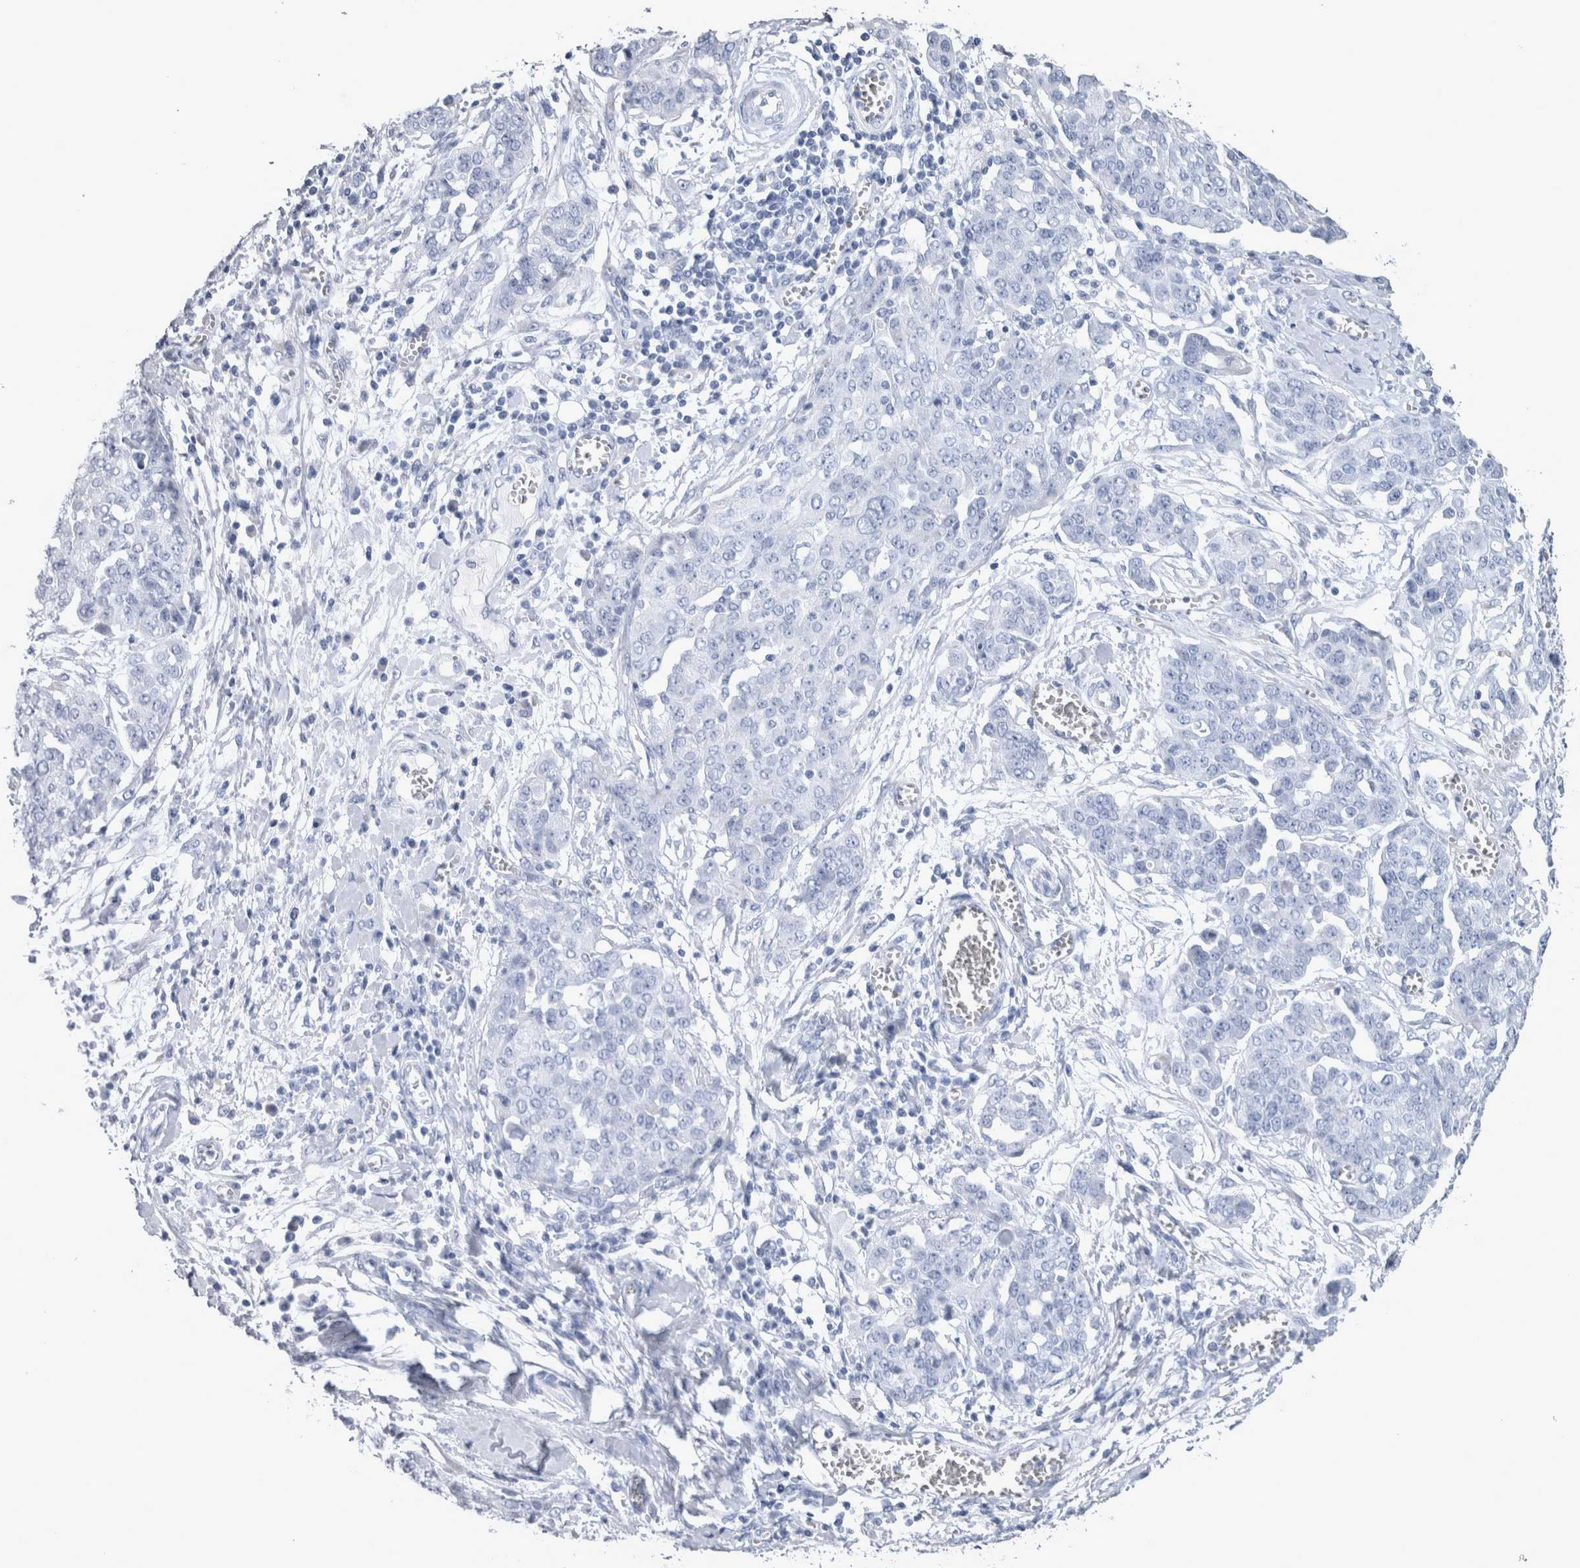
{"staining": {"intensity": "negative", "quantity": "none", "location": "none"}, "tissue": "ovarian cancer", "cell_type": "Tumor cells", "image_type": "cancer", "snomed": [{"axis": "morphology", "description": "Cystadenocarcinoma, serous, NOS"}, {"axis": "topography", "description": "Soft tissue"}, {"axis": "topography", "description": "Ovary"}], "caption": "Micrograph shows no significant protein positivity in tumor cells of ovarian cancer.", "gene": "MSMB", "patient": {"sex": "female", "age": 57}}